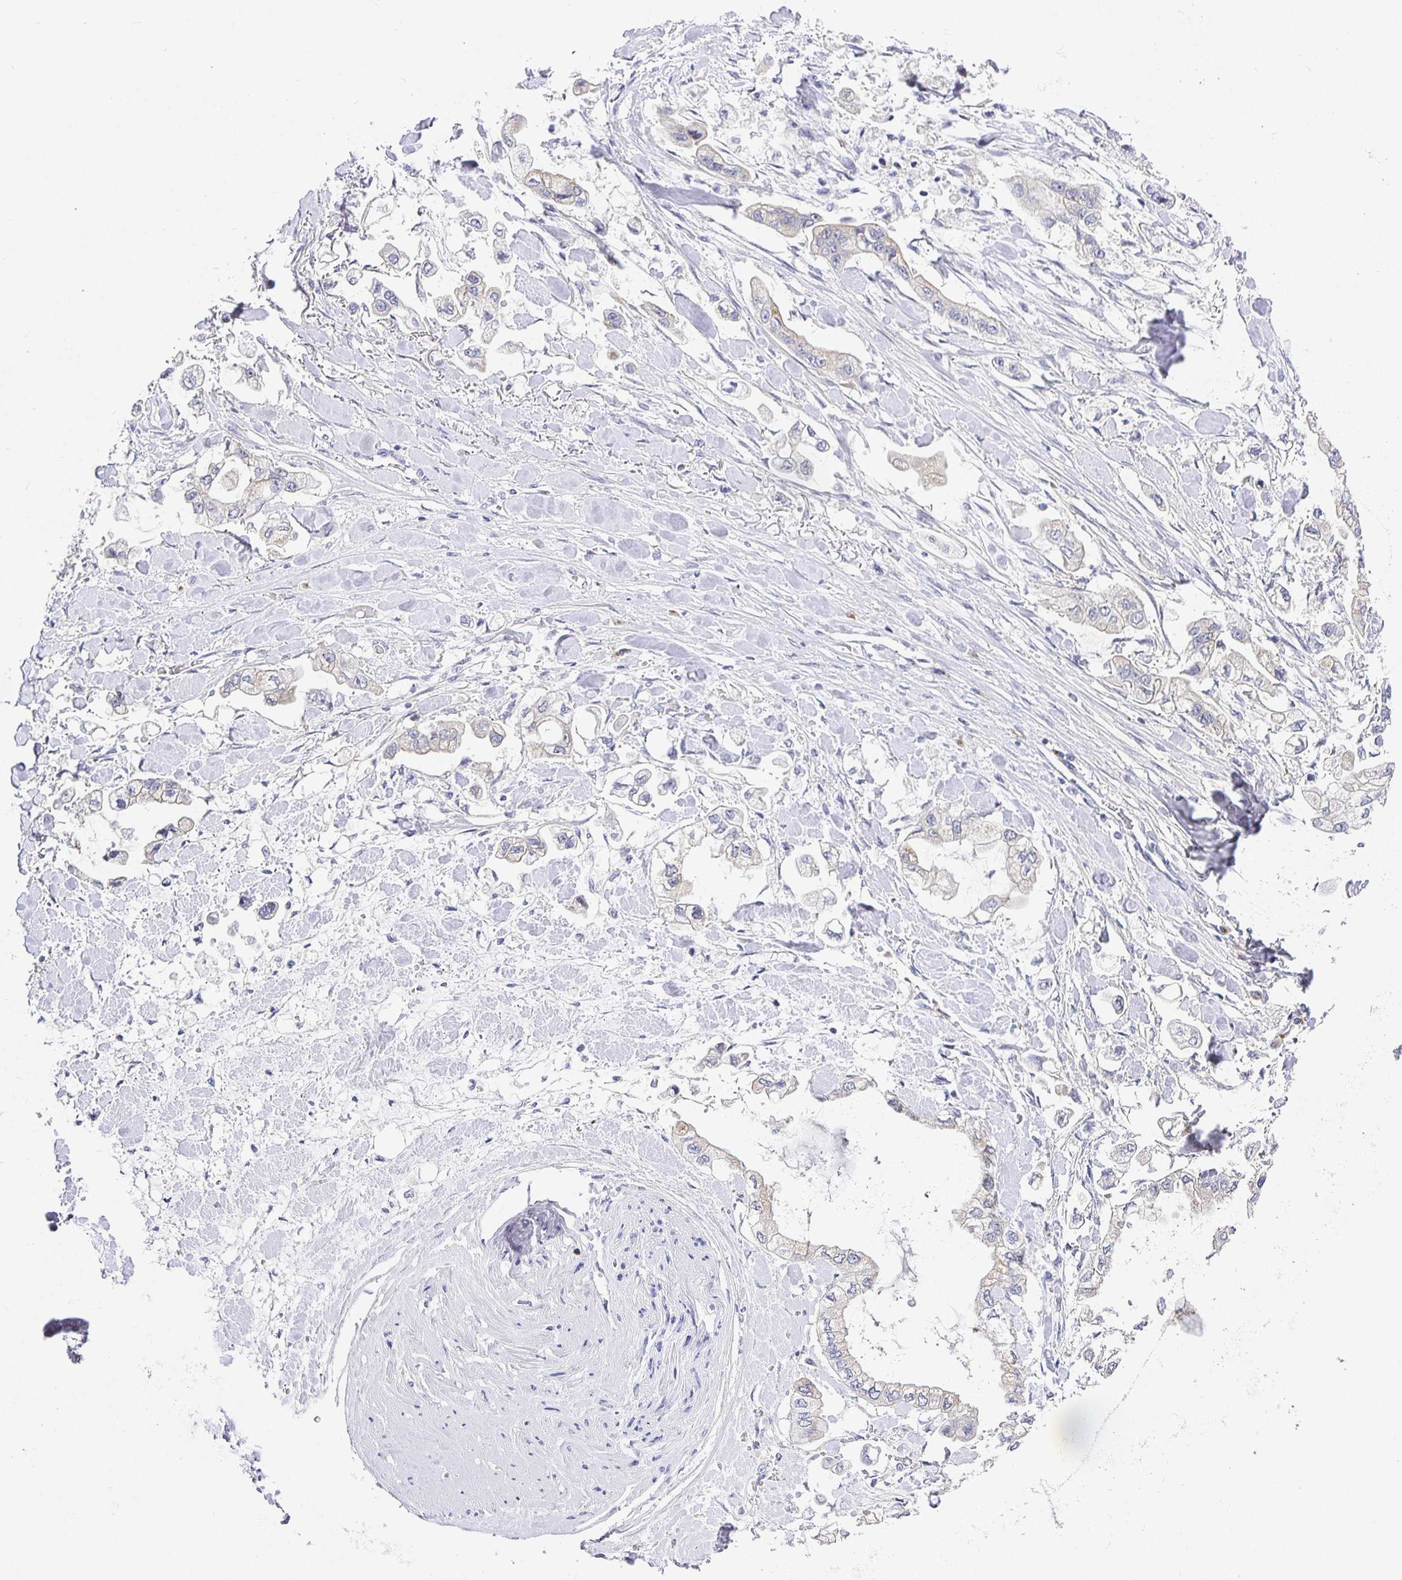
{"staining": {"intensity": "weak", "quantity": "<25%", "location": "cytoplasmic/membranous"}, "tissue": "stomach cancer", "cell_type": "Tumor cells", "image_type": "cancer", "snomed": [{"axis": "morphology", "description": "Adenocarcinoma, NOS"}, {"axis": "topography", "description": "Stomach"}], "caption": "A high-resolution micrograph shows IHC staining of adenocarcinoma (stomach), which displays no significant positivity in tumor cells.", "gene": "OPALIN", "patient": {"sex": "male", "age": 62}}